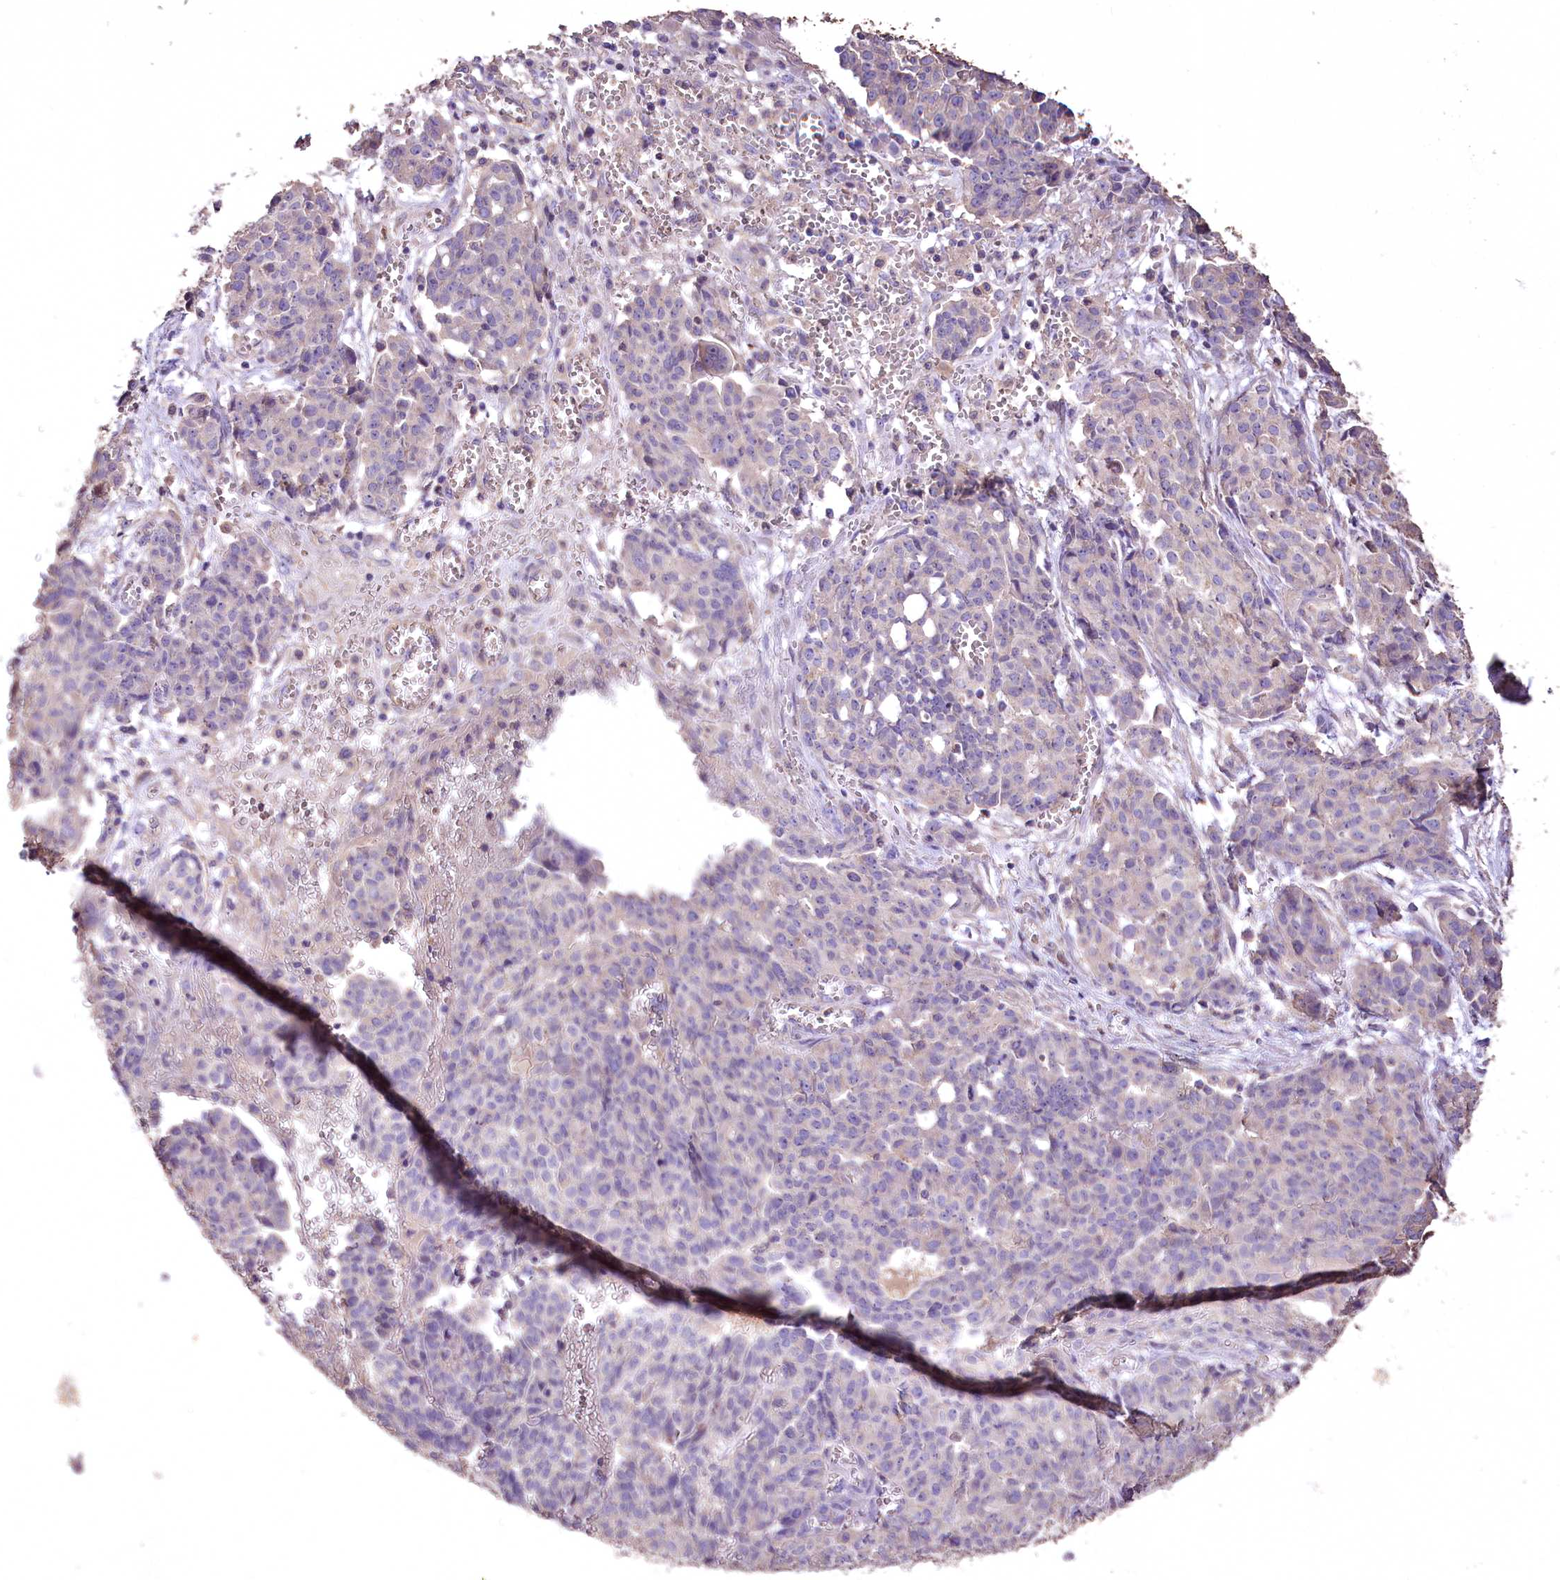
{"staining": {"intensity": "negative", "quantity": "none", "location": "none"}, "tissue": "ovarian cancer", "cell_type": "Tumor cells", "image_type": "cancer", "snomed": [{"axis": "morphology", "description": "Cystadenocarcinoma, serous, NOS"}, {"axis": "topography", "description": "Soft tissue"}, {"axis": "topography", "description": "Ovary"}], "caption": "This micrograph is of ovarian cancer (serous cystadenocarcinoma) stained with IHC to label a protein in brown with the nuclei are counter-stained blue. There is no expression in tumor cells. Brightfield microscopy of immunohistochemistry (IHC) stained with DAB (3,3'-diaminobenzidine) (brown) and hematoxylin (blue), captured at high magnification.", "gene": "PCYOX1L", "patient": {"sex": "female", "age": 57}}